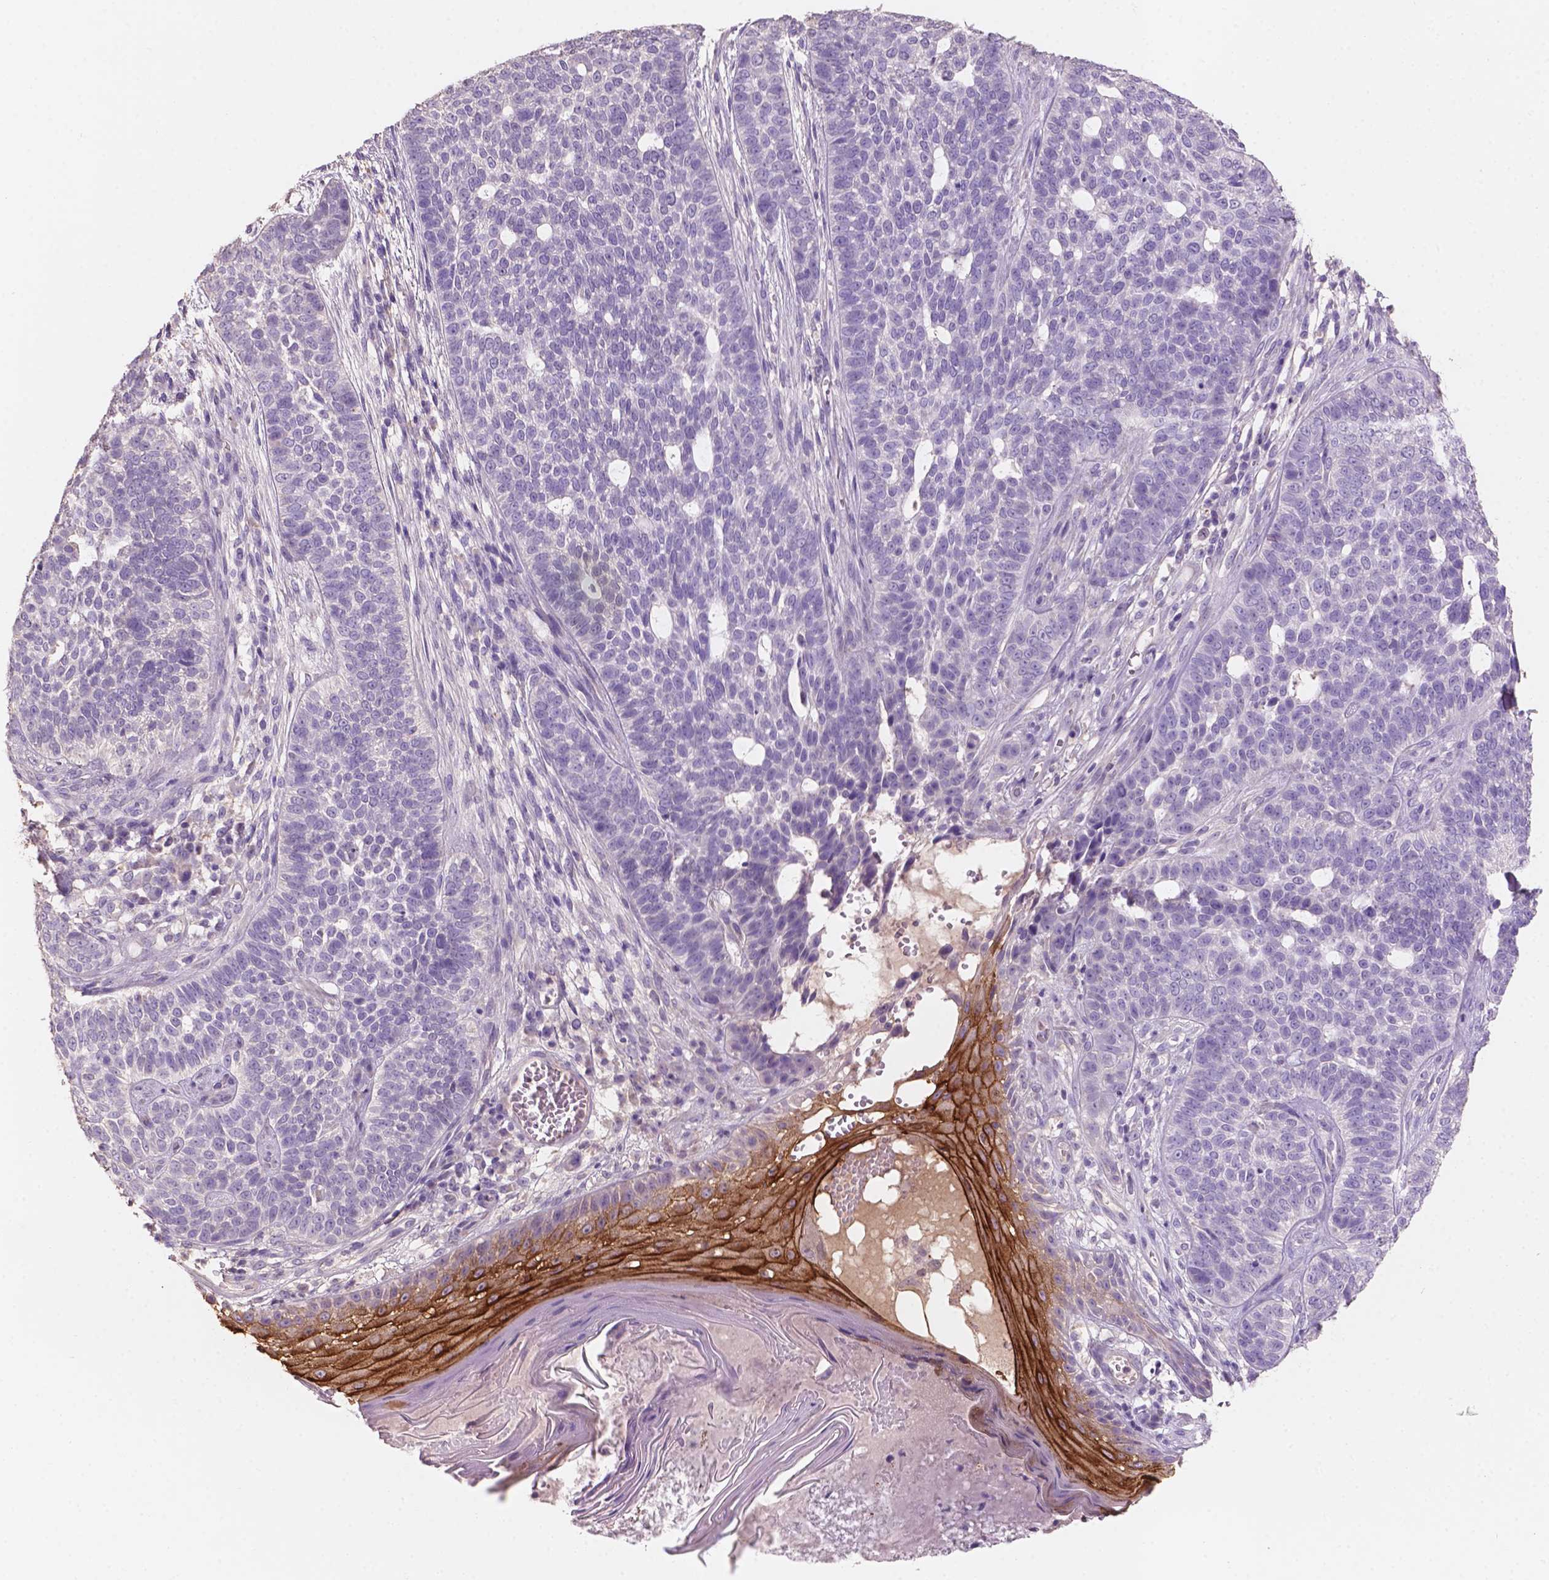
{"staining": {"intensity": "negative", "quantity": "none", "location": "none"}, "tissue": "skin cancer", "cell_type": "Tumor cells", "image_type": "cancer", "snomed": [{"axis": "morphology", "description": "Basal cell carcinoma"}, {"axis": "topography", "description": "Skin"}], "caption": "Immunohistochemical staining of human skin cancer reveals no significant expression in tumor cells. (Stains: DAB immunohistochemistry (IHC) with hematoxylin counter stain, Microscopy: brightfield microscopy at high magnification).", "gene": "SBSN", "patient": {"sex": "female", "age": 69}}